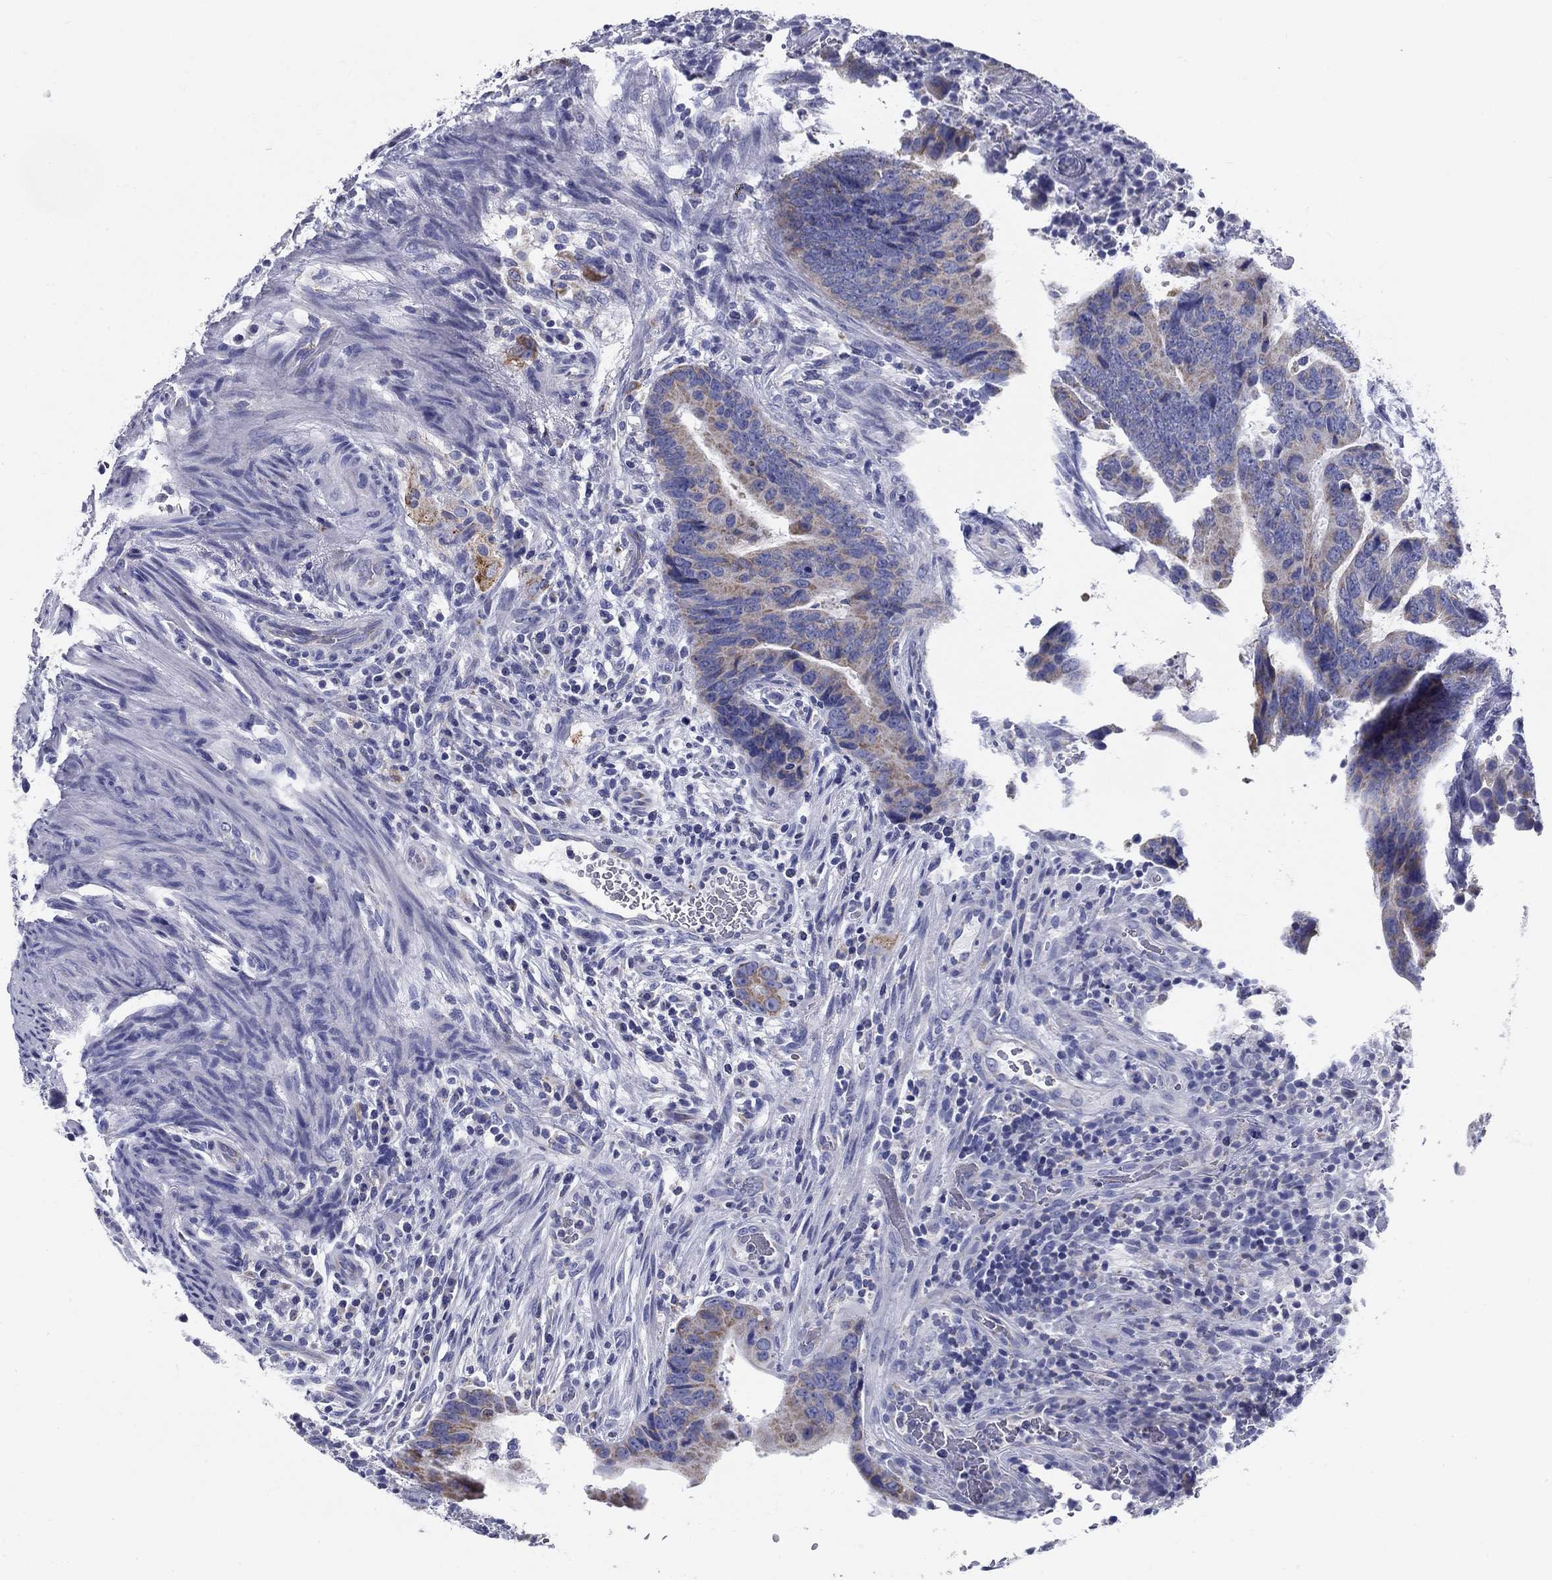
{"staining": {"intensity": "weak", "quantity": "<25%", "location": "cytoplasmic/membranous"}, "tissue": "colorectal cancer", "cell_type": "Tumor cells", "image_type": "cancer", "snomed": [{"axis": "morphology", "description": "Adenocarcinoma, NOS"}, {"axis": "topography", "description": "Colon"}], "caption": "Immunohistochemistry (IHC) histopathology image of neoplastic tissue: colorectal cancer stained with DAB displays no significant protein expression in tumor cells. Nuclei are stained in blue.", "gene": "UPB1", "patient": {"sex": "female", "age": 56}}